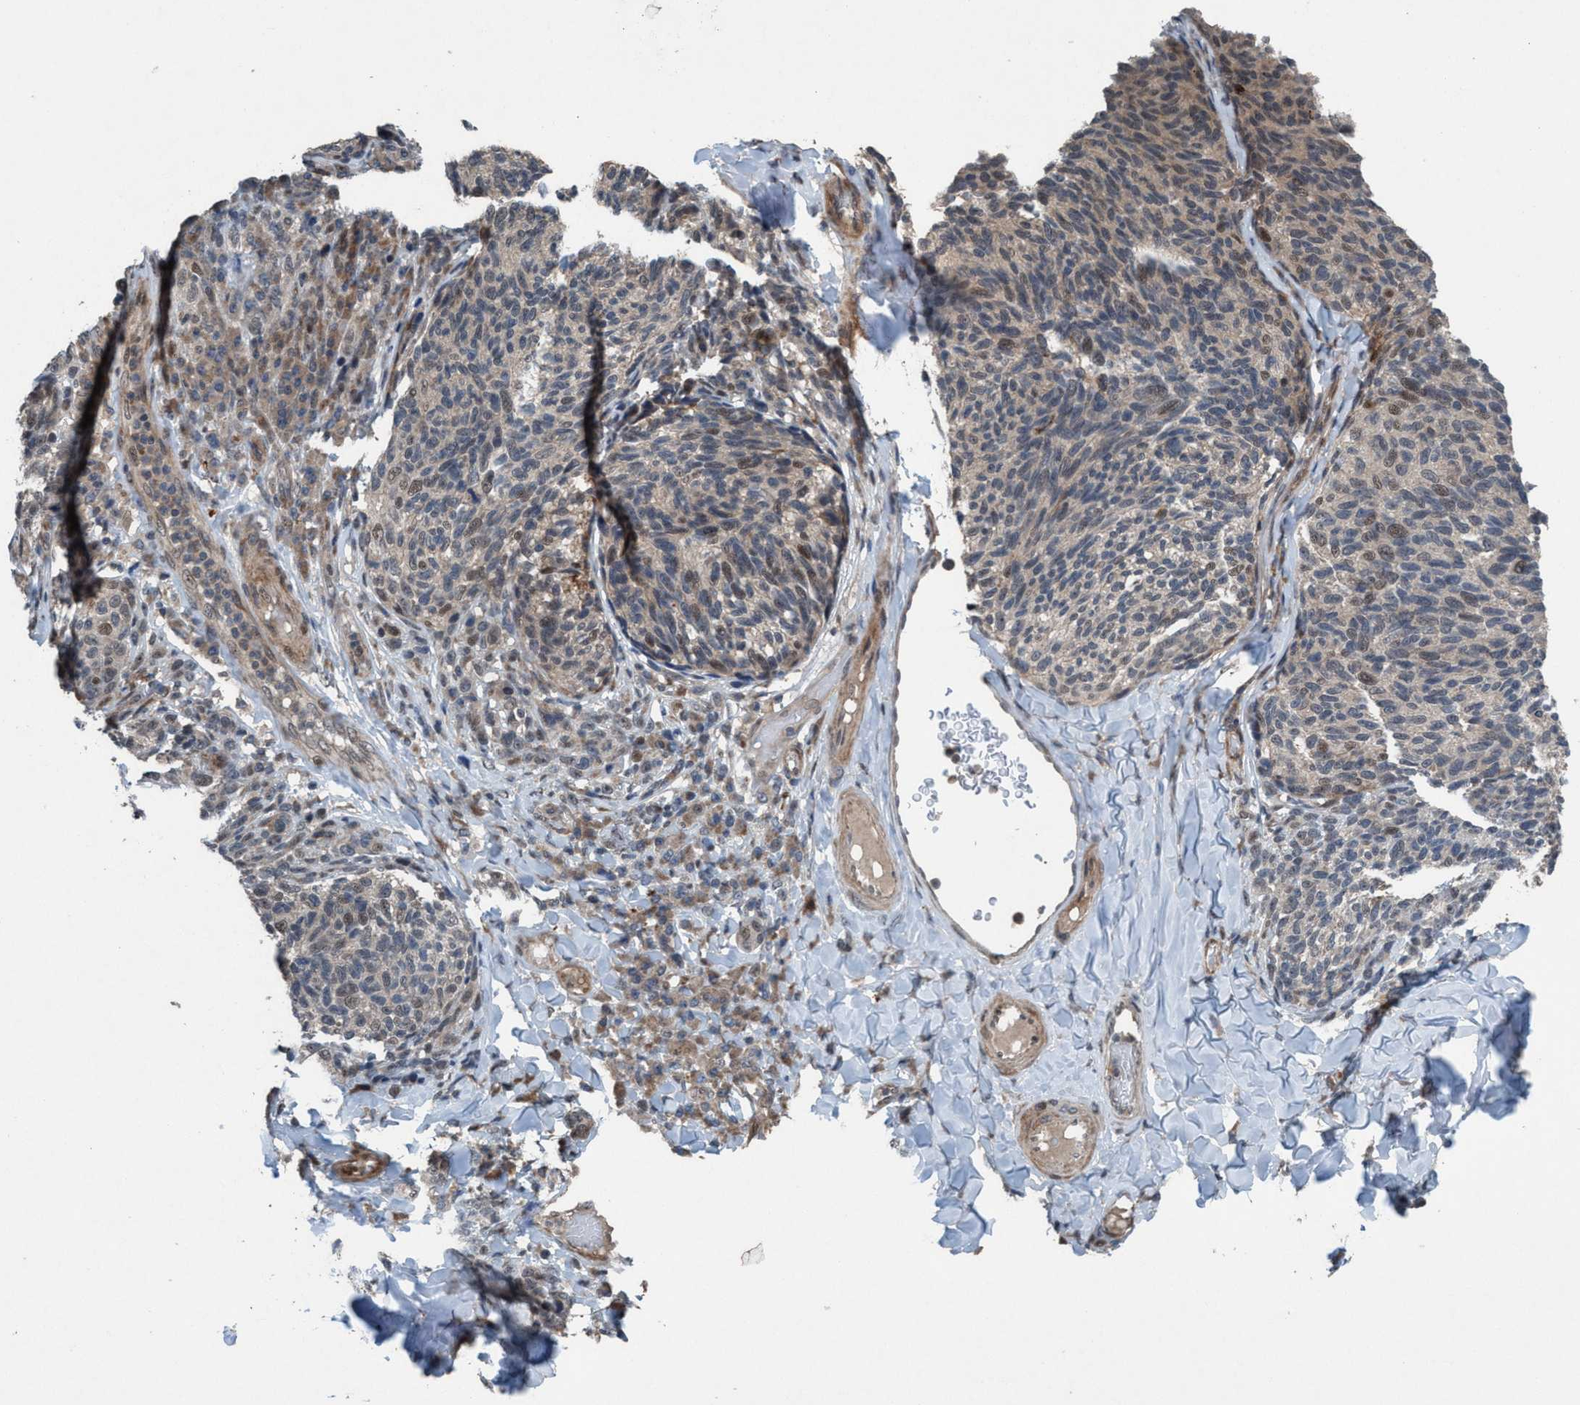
{"staining": {"intensity": "moderate", "quantity": ">75%", "location": "cytoplasmic/membranous"}, "tissue": "melanoma", "cell_type": "Tumor cells", "image_type": "cancer", "snomed": [{"axis": "morphology", "description": "Malignant melanoma, NOS"}, {"axis": "topography", "description": "Skin"}], "caption": "Protein staining of melanoma tissue reveals moderate cytoplasmic/membranous positivity in about >75% of tumor cells.", "gene": "NISCH", "patient": {"sex": "female", "age": 73}}